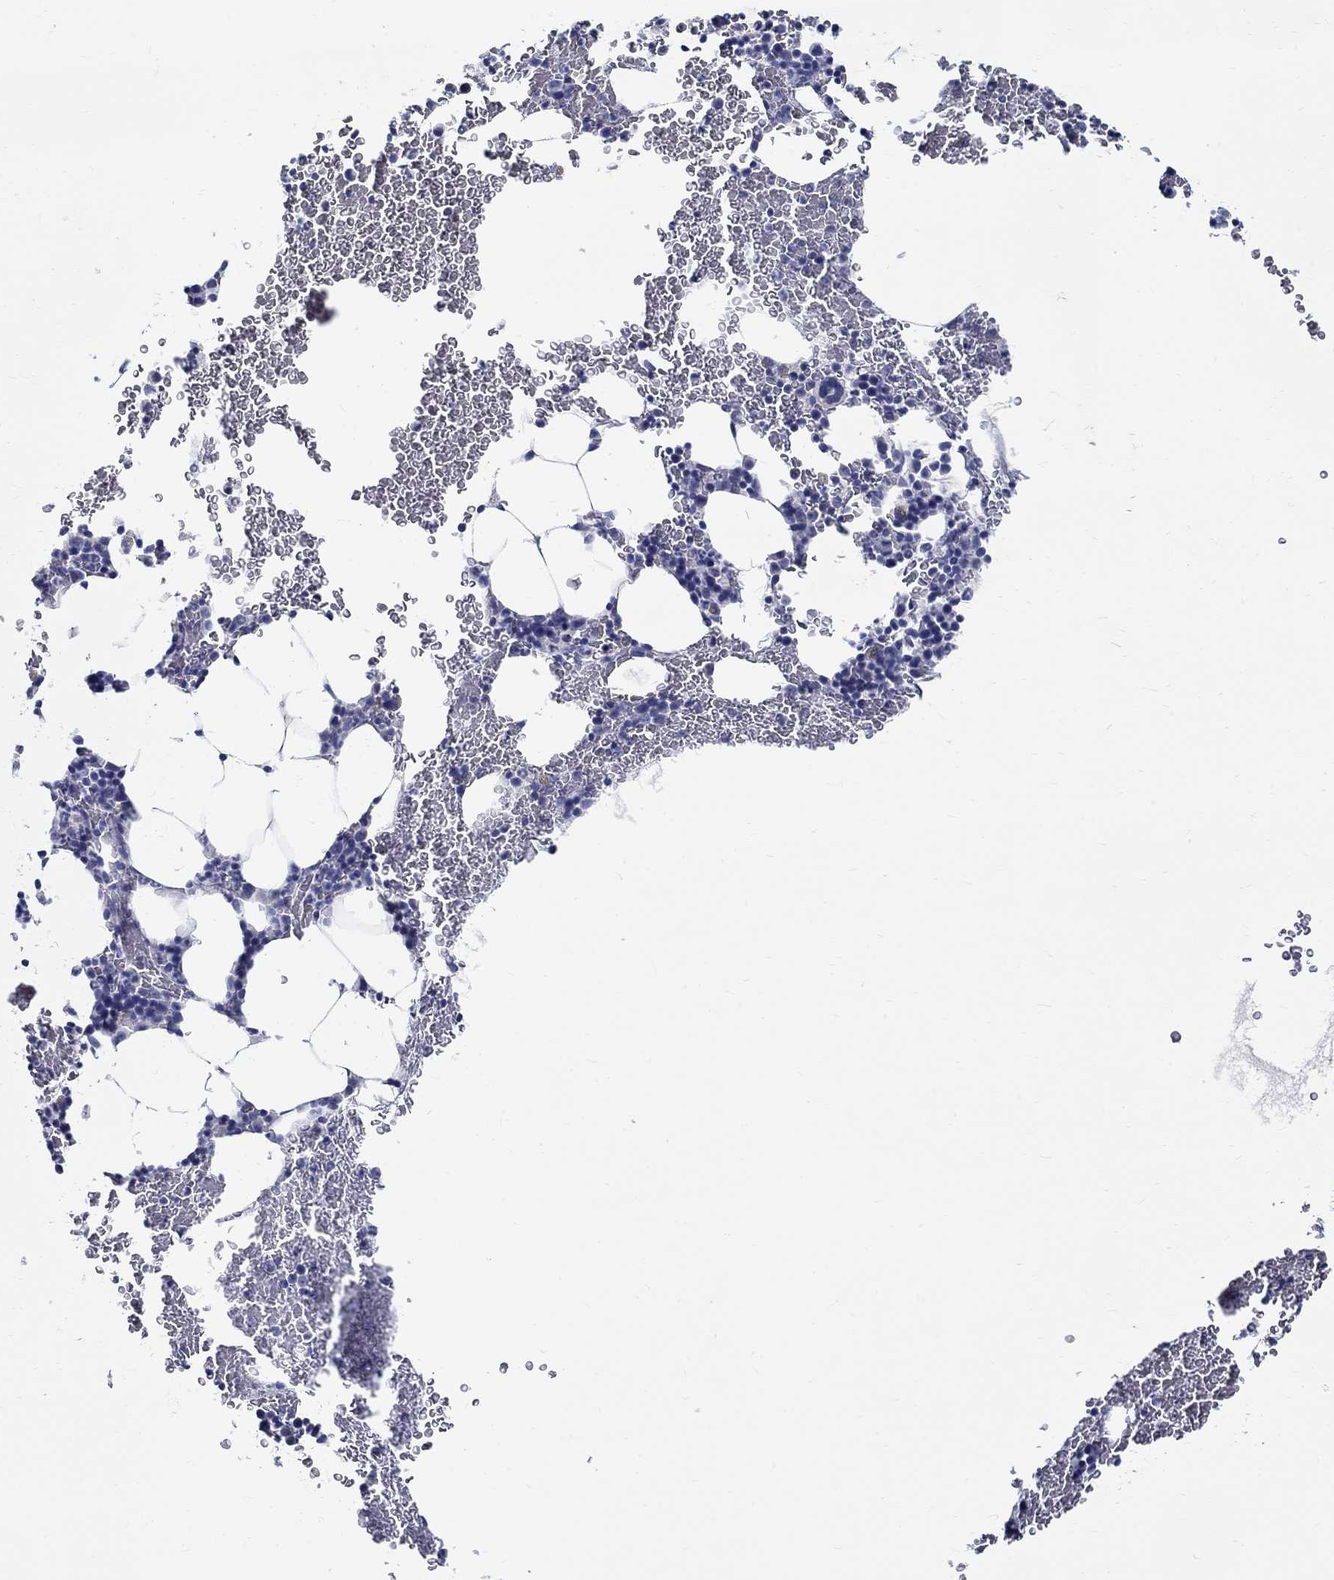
{"staining": {"intensity": "negative", "quantity": "none", "location": "none"}, "tissue": "bone marrow", "cell_type": "Hematopoietic cells", "image_type": "normal", "snomed": [{"axis": "morphology", "description": "Normal tissue, NOS"}, {"axis": "topography", "description": "Bone marrow"}], "caption": "Immunohistochemistry (IHC) micrograph of unremarkable bone marrow stained for a protein (brown), which displays no staining in hematopoietic cells. (Stains: DAB (3,3'-diaminobenzidine) IHC with hematoxylin counter stain, Microscopy: brightfield microscopy at high magnification).", "gene": "CETN1", "patient": {"sex": "male", "age": 64}}